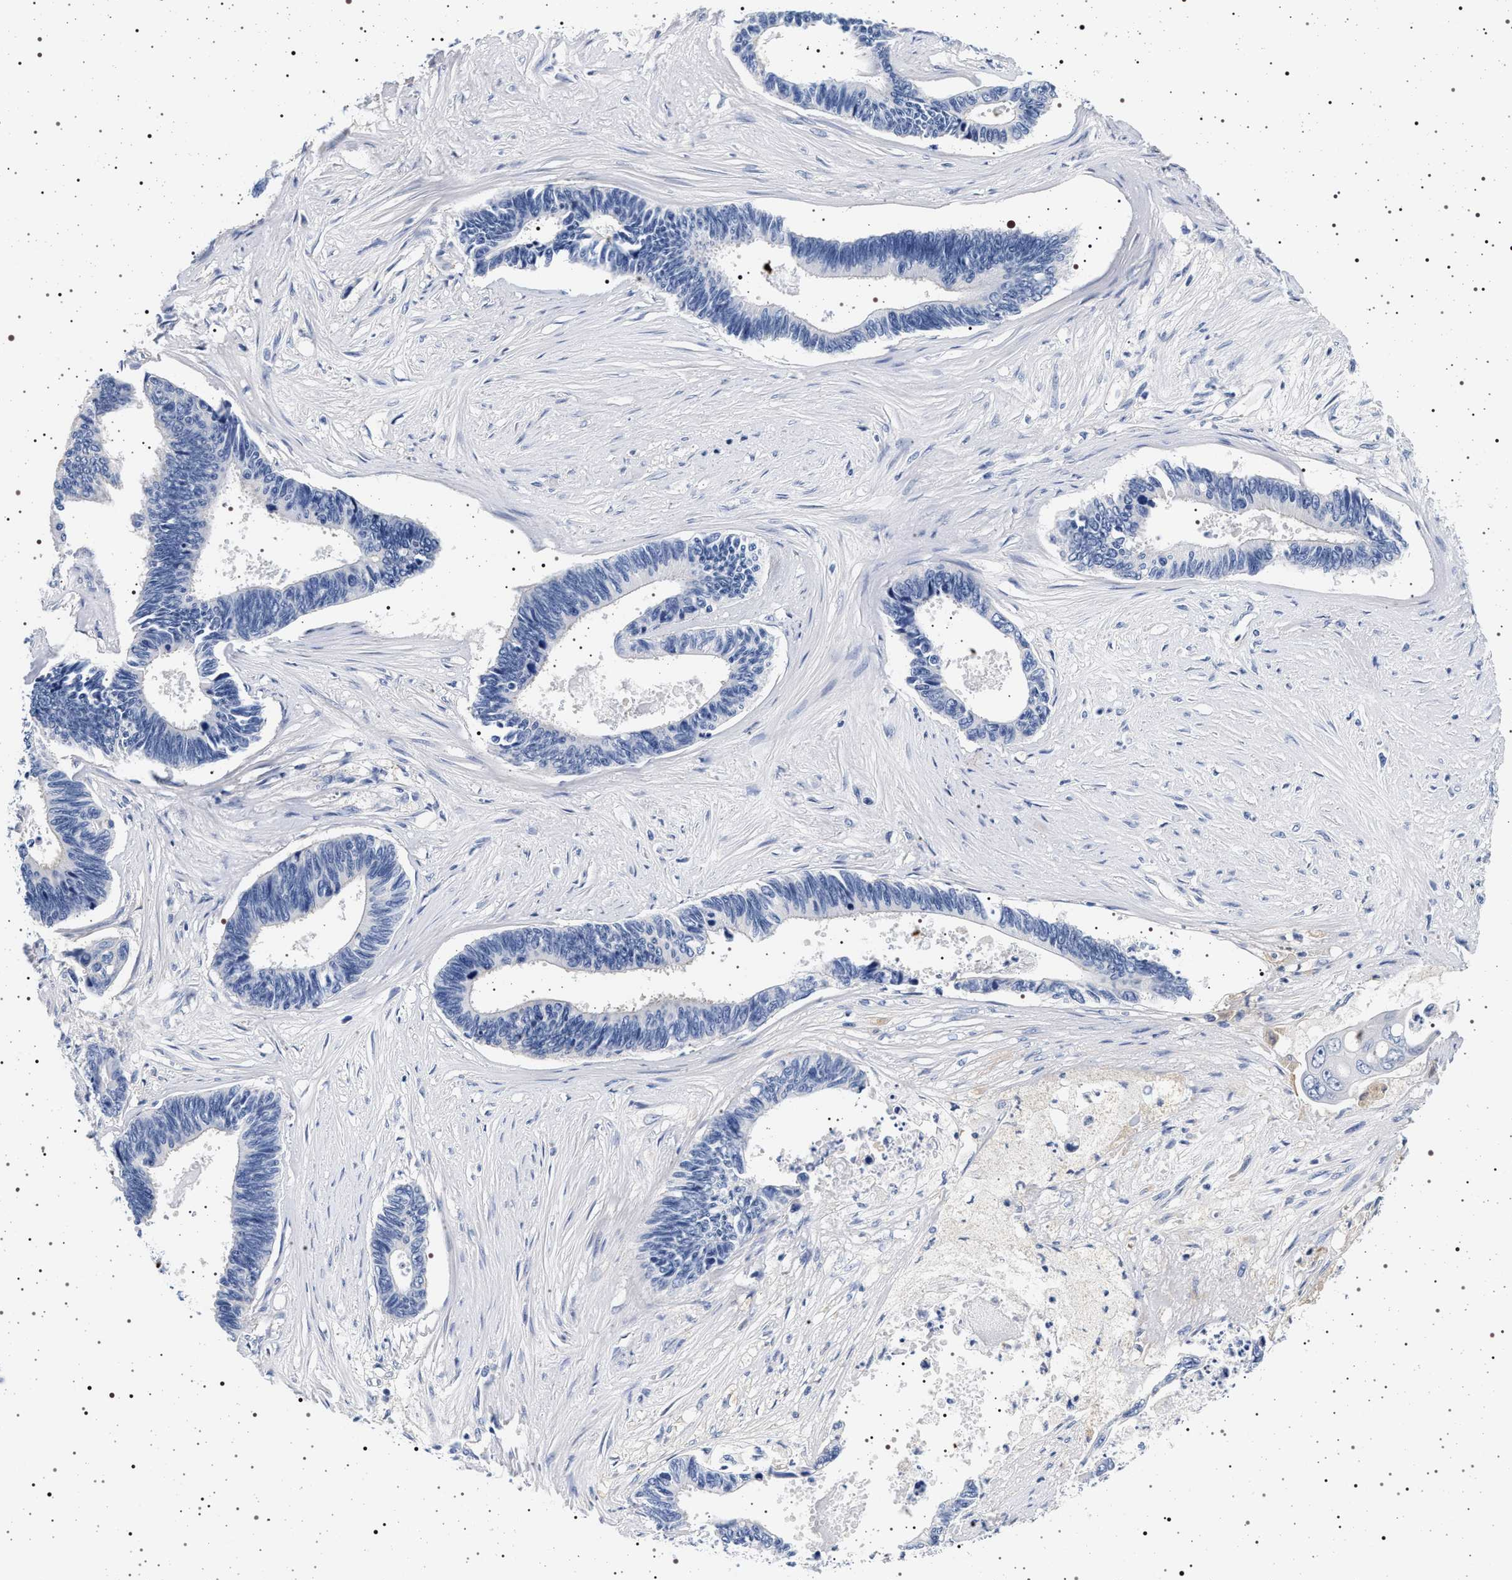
{"staining": {"intensity": "negative", "quantity": "none", "location": "none"}, "tissue": "pancreatic cancer", "cell_type": "Tumor cells", "image_type": "cancer", "snomed": [{"axis": "morphology", "description": "Adenocarcinoma, NOS"}, {"axis": "topography", "description": "Pancreas"}], "caption": "This is an immunohistochemistry (IHC) micrograph of human adenocarcinoma (pancreatic). There is no staining in tumor cells.", "gene": "HSD17B1", "patient": {"sex": "female", "age": 70}}